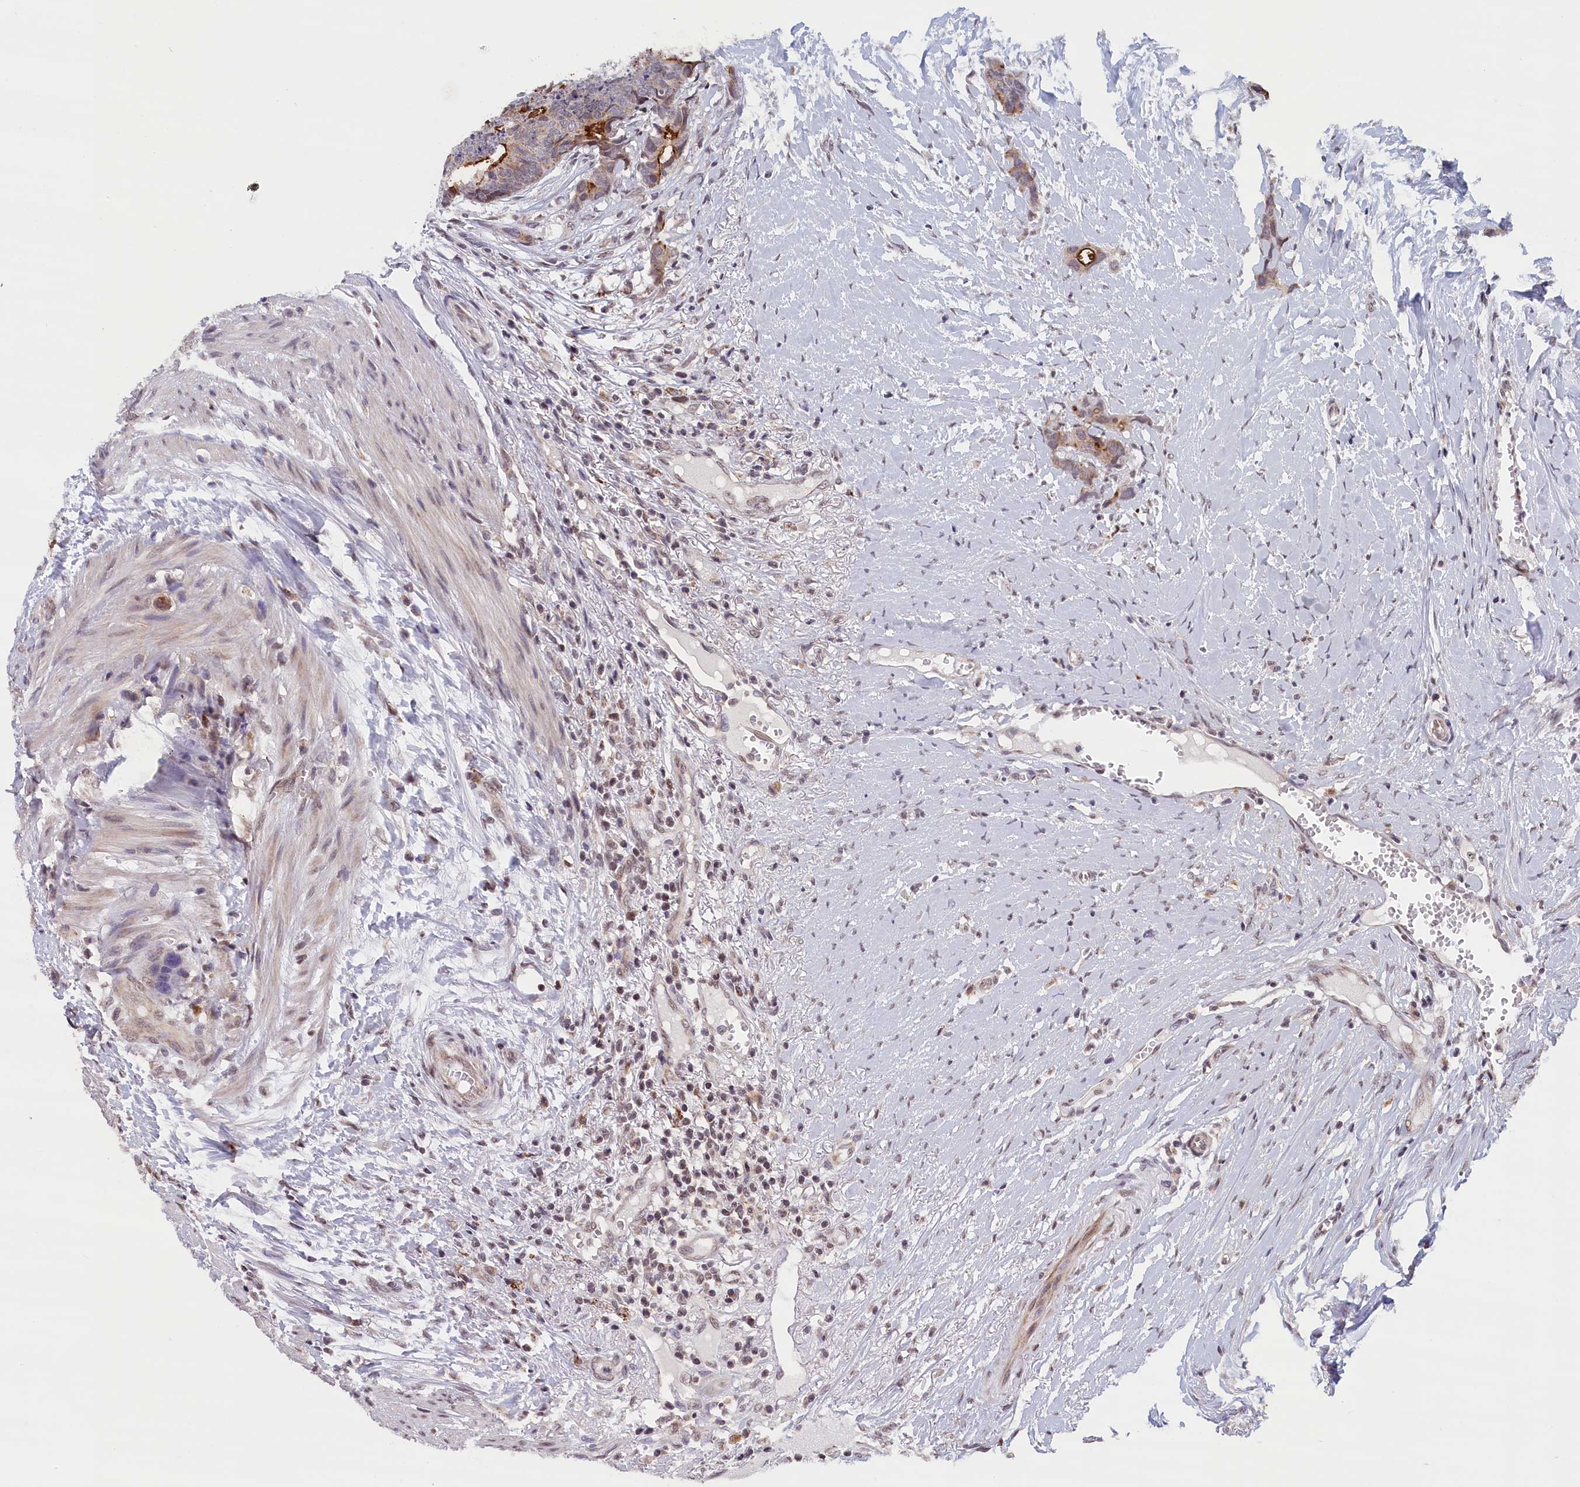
{"staining": {"intensity": "strong", "quantity": "25%-75%", "location": "cytoplasmic/membranous"}, "tissue": "colorectal cancer", "cell_type": "Tumor cells", "image_type": "cancer", "snomed": [{"axis": "morphology", "description": "Adenocarcinoma, NOS"}, {"axis": "topography", "description": "Colon"}], "caption": "A high amount of strong cytoplasmic/membranous expression is present in about 25%-75% of tumor cells in colorectal cancer (adenocarcinoma) tissue.", "gene": "KCNK6", "patient": {"sex": "female", "age": 57}}